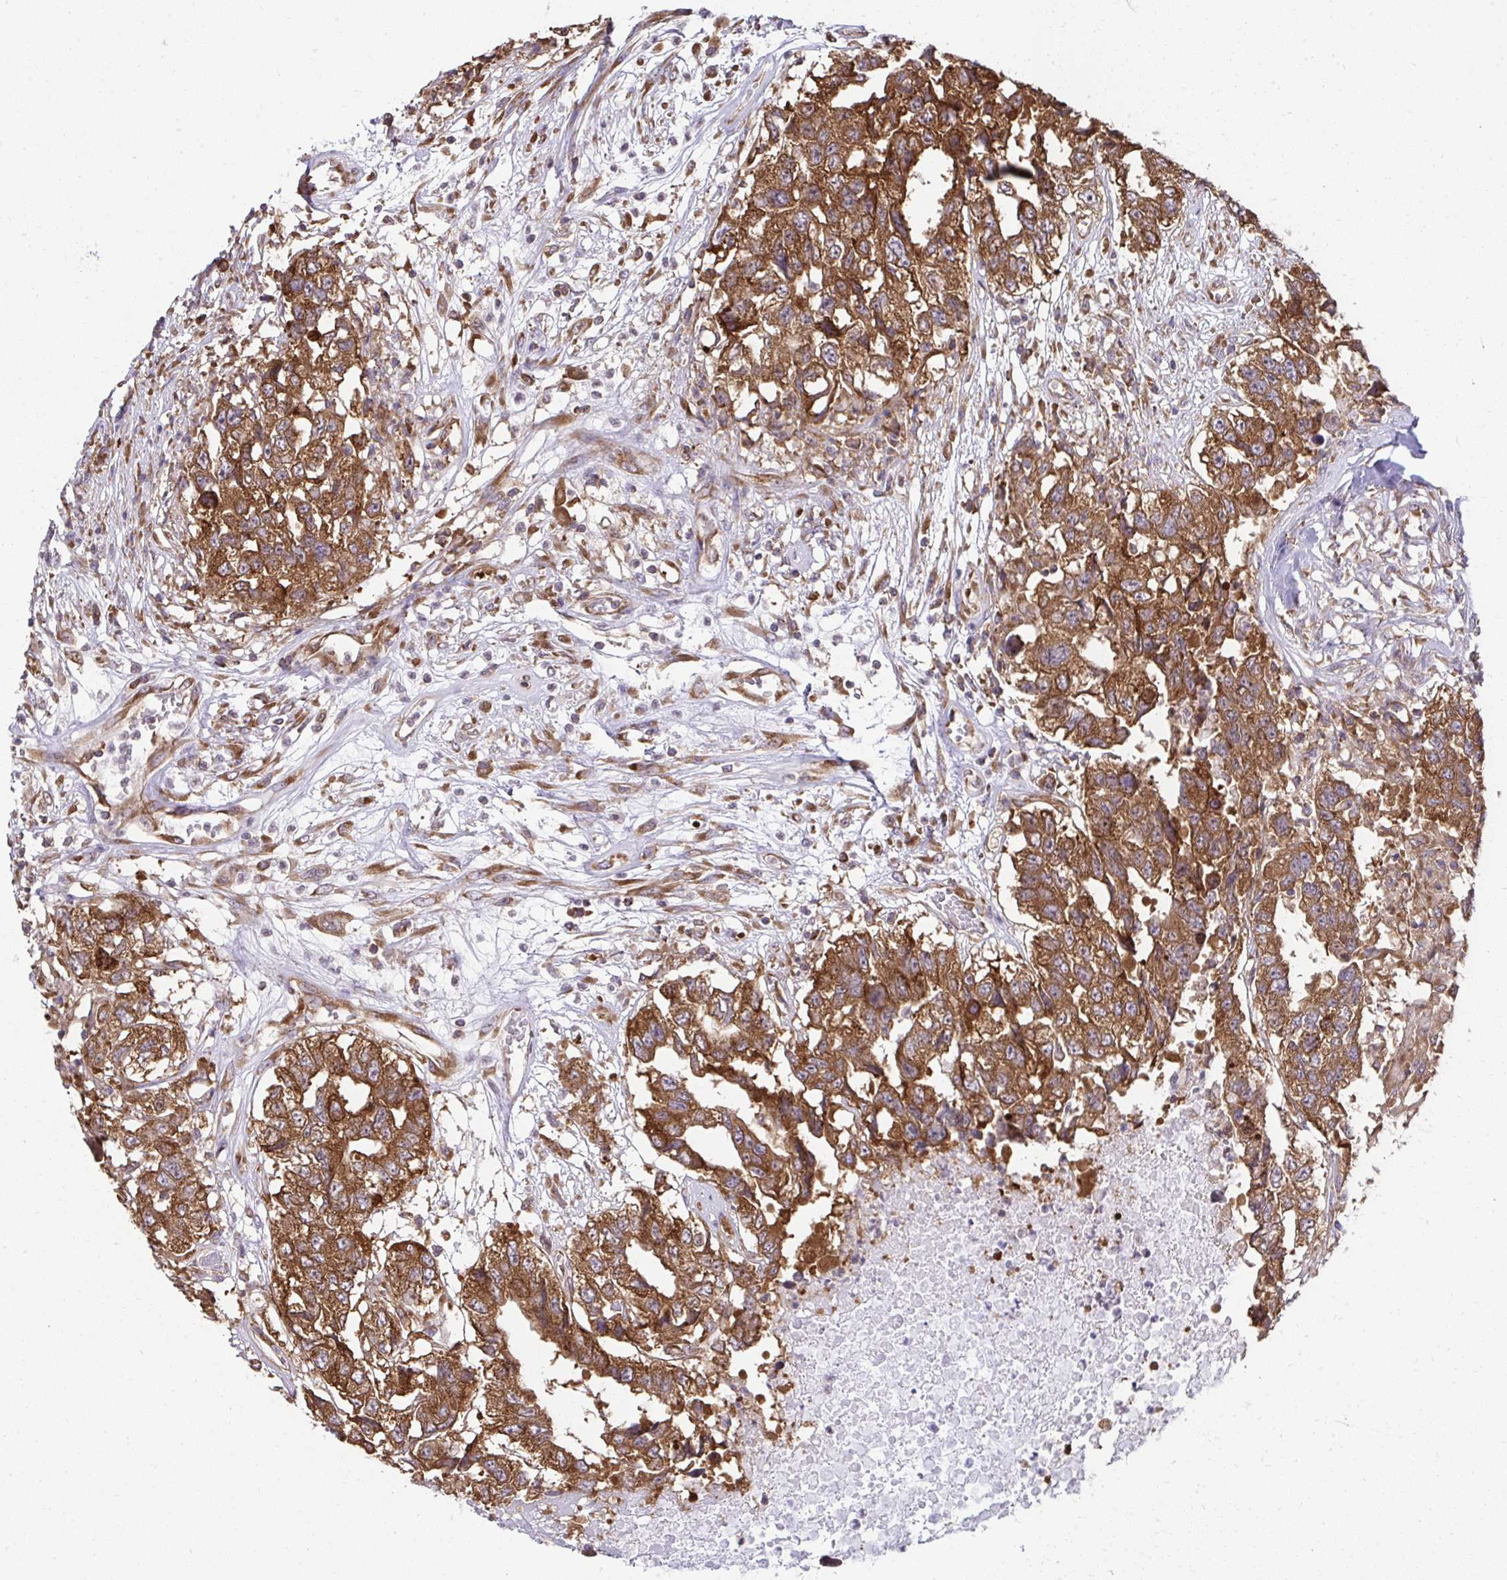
{"staining": {"intensity": "strong", "quantity": ">75%", "location": "cytoplasmic/membranous"}, "tissue": "testis cancer", "cell_type": "Tumor cells", "image_type": "cancer", "snomed": [{"axis": "morphology", "description": "Carcinoma, Embryonal, NOS"}, {"axis": "topography", "description": "Testis"}], "caption": "Protein staining by immunohistochemistry shows strong cytoplasmic/membranous staining in about >75% of tumor cells in testis embryonal carcinoma.", "gene": "RPS7", "patient": {"sex": "male", "age": 83}}